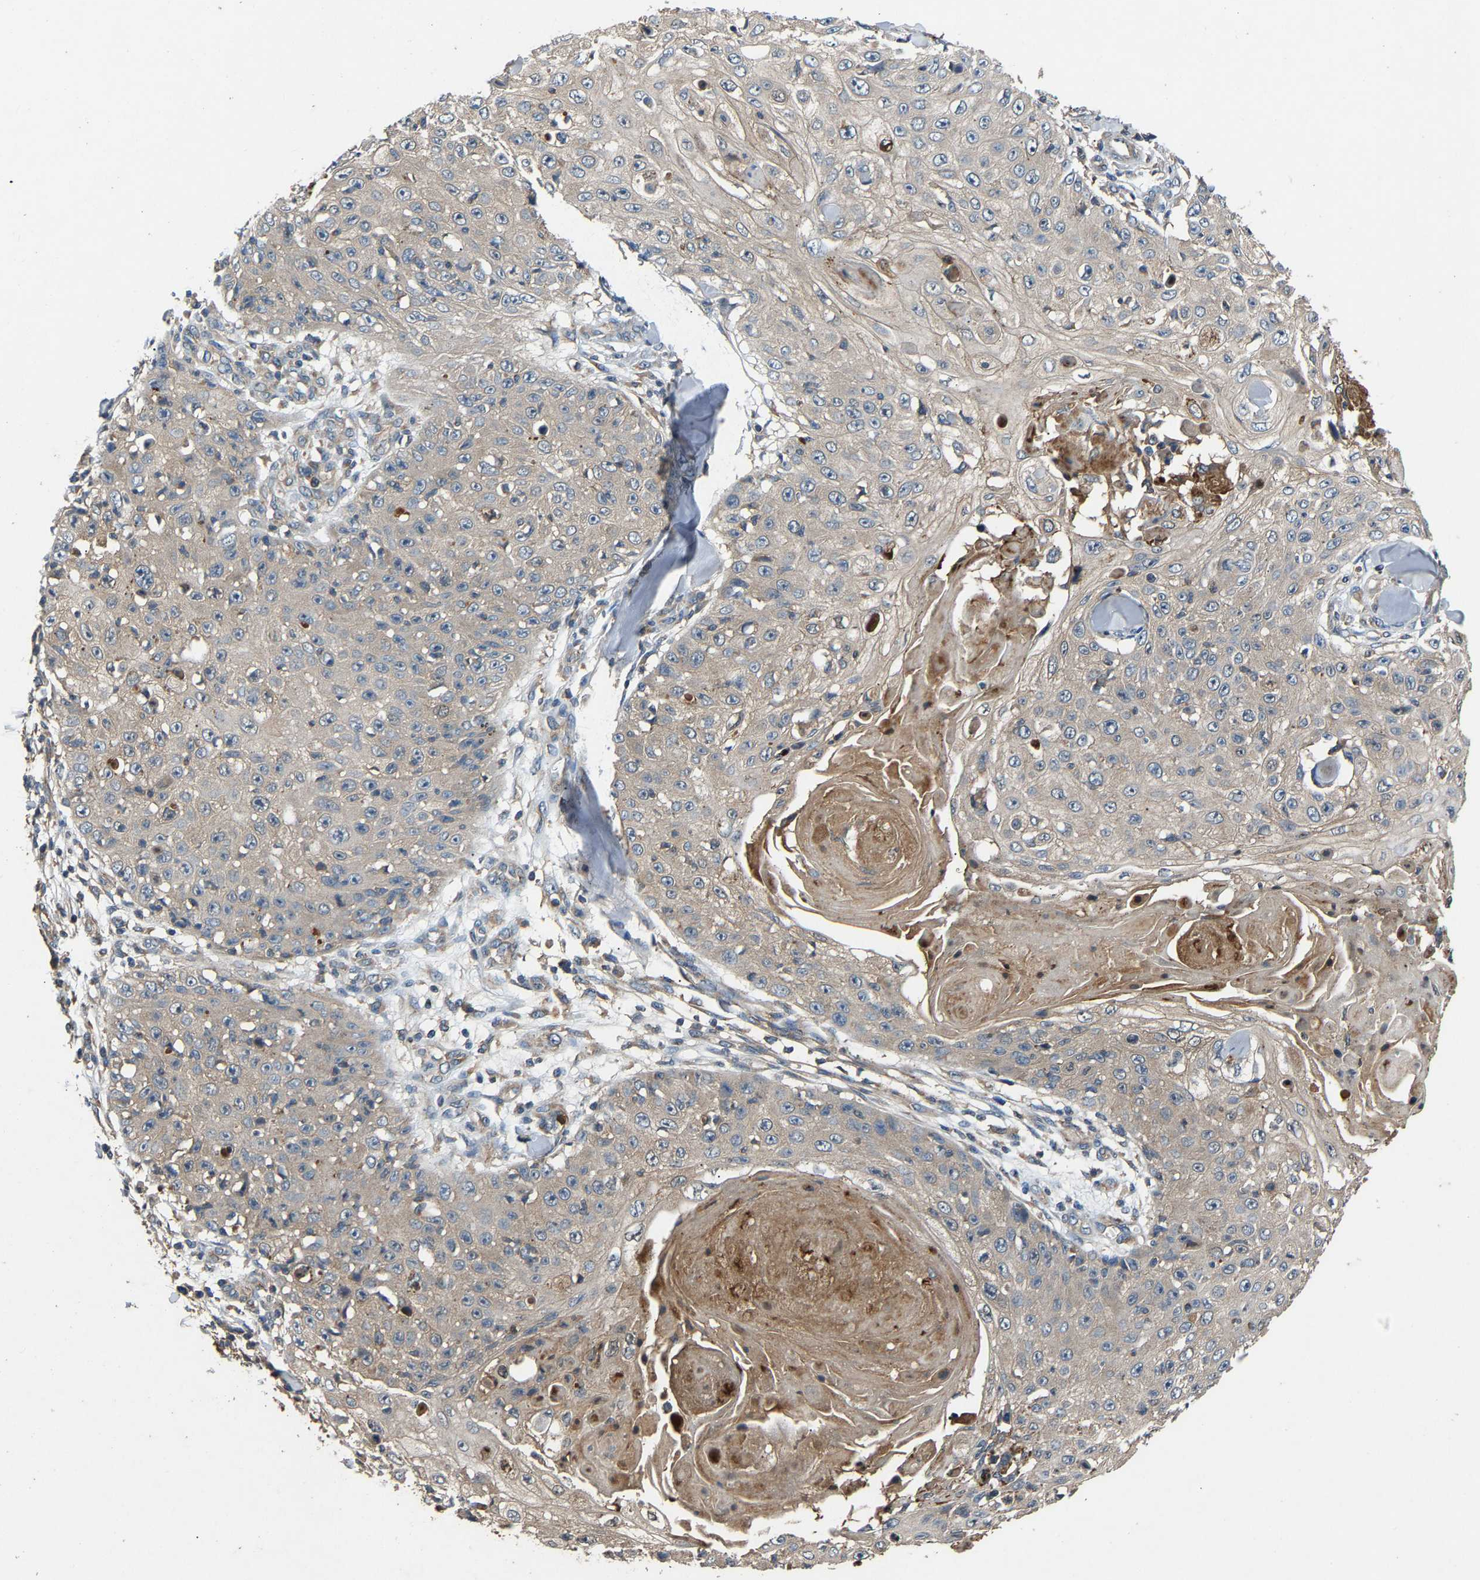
{"staining": {"intensity": "negative", "quantity": "none", "location": "none"}, "tissue": "skin cancer", "cell_type": "Tumor cells", "image_type": "cancer", "snomed": [{"axis": "morphology", "description": "Squamous cell carcinoma, NOS"}, {"axis": "topography", "description": "Skin"}], "caption": "A high-resolution histopathology image shows IHC staining of skin cancer (squamous cell carcinoma), which reveals no significant expression in tumor cells. (IHC, brightfield microscopy, high magnification).", "gene": "PPID", "patient": {"sex": "male", "age": 86}}